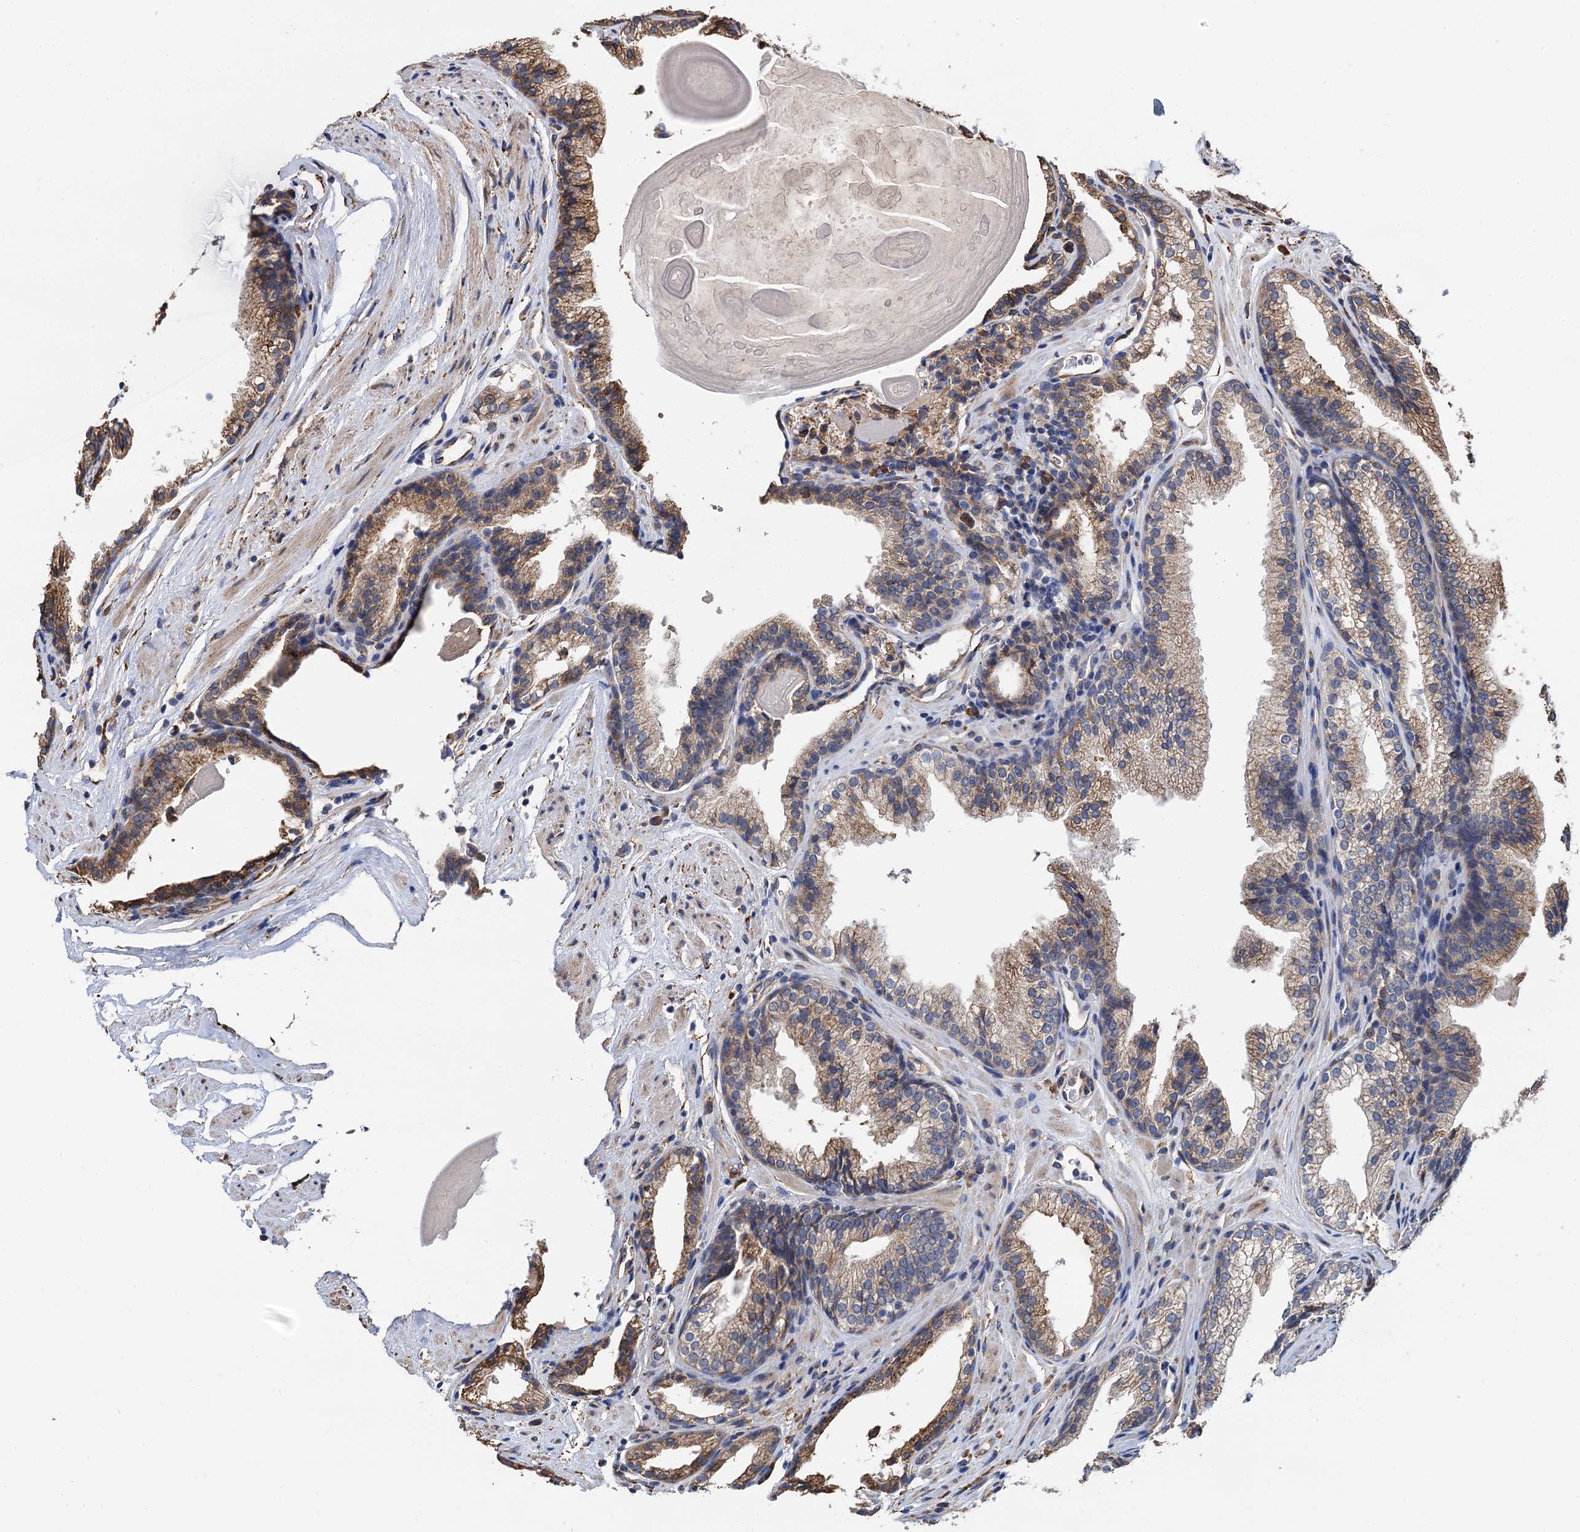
{"staining": {"intensity": "moderate", "quantity": "25%-75%", "location": "cytoplasmic/membranous"}, "tissue": "prostate cancer", "cell_type": "Tumor cells", "image_type": "cancer", "snomed": [{"axis": "morphology", "description": "Adenocarcinoma, High grade"}, {"axis": "topography", "description": "Prostate"}], "caption": "The micrograph reveals immunohistochemical staining of prostate cancer (high-grade adenocarcinoma). There is moderate cytoplasmic/membranous positivity is seen in approximately 25%-75% of tumor cells.", "gene": "CNNM1", "patient": {"sex": "male", "age": 63}}